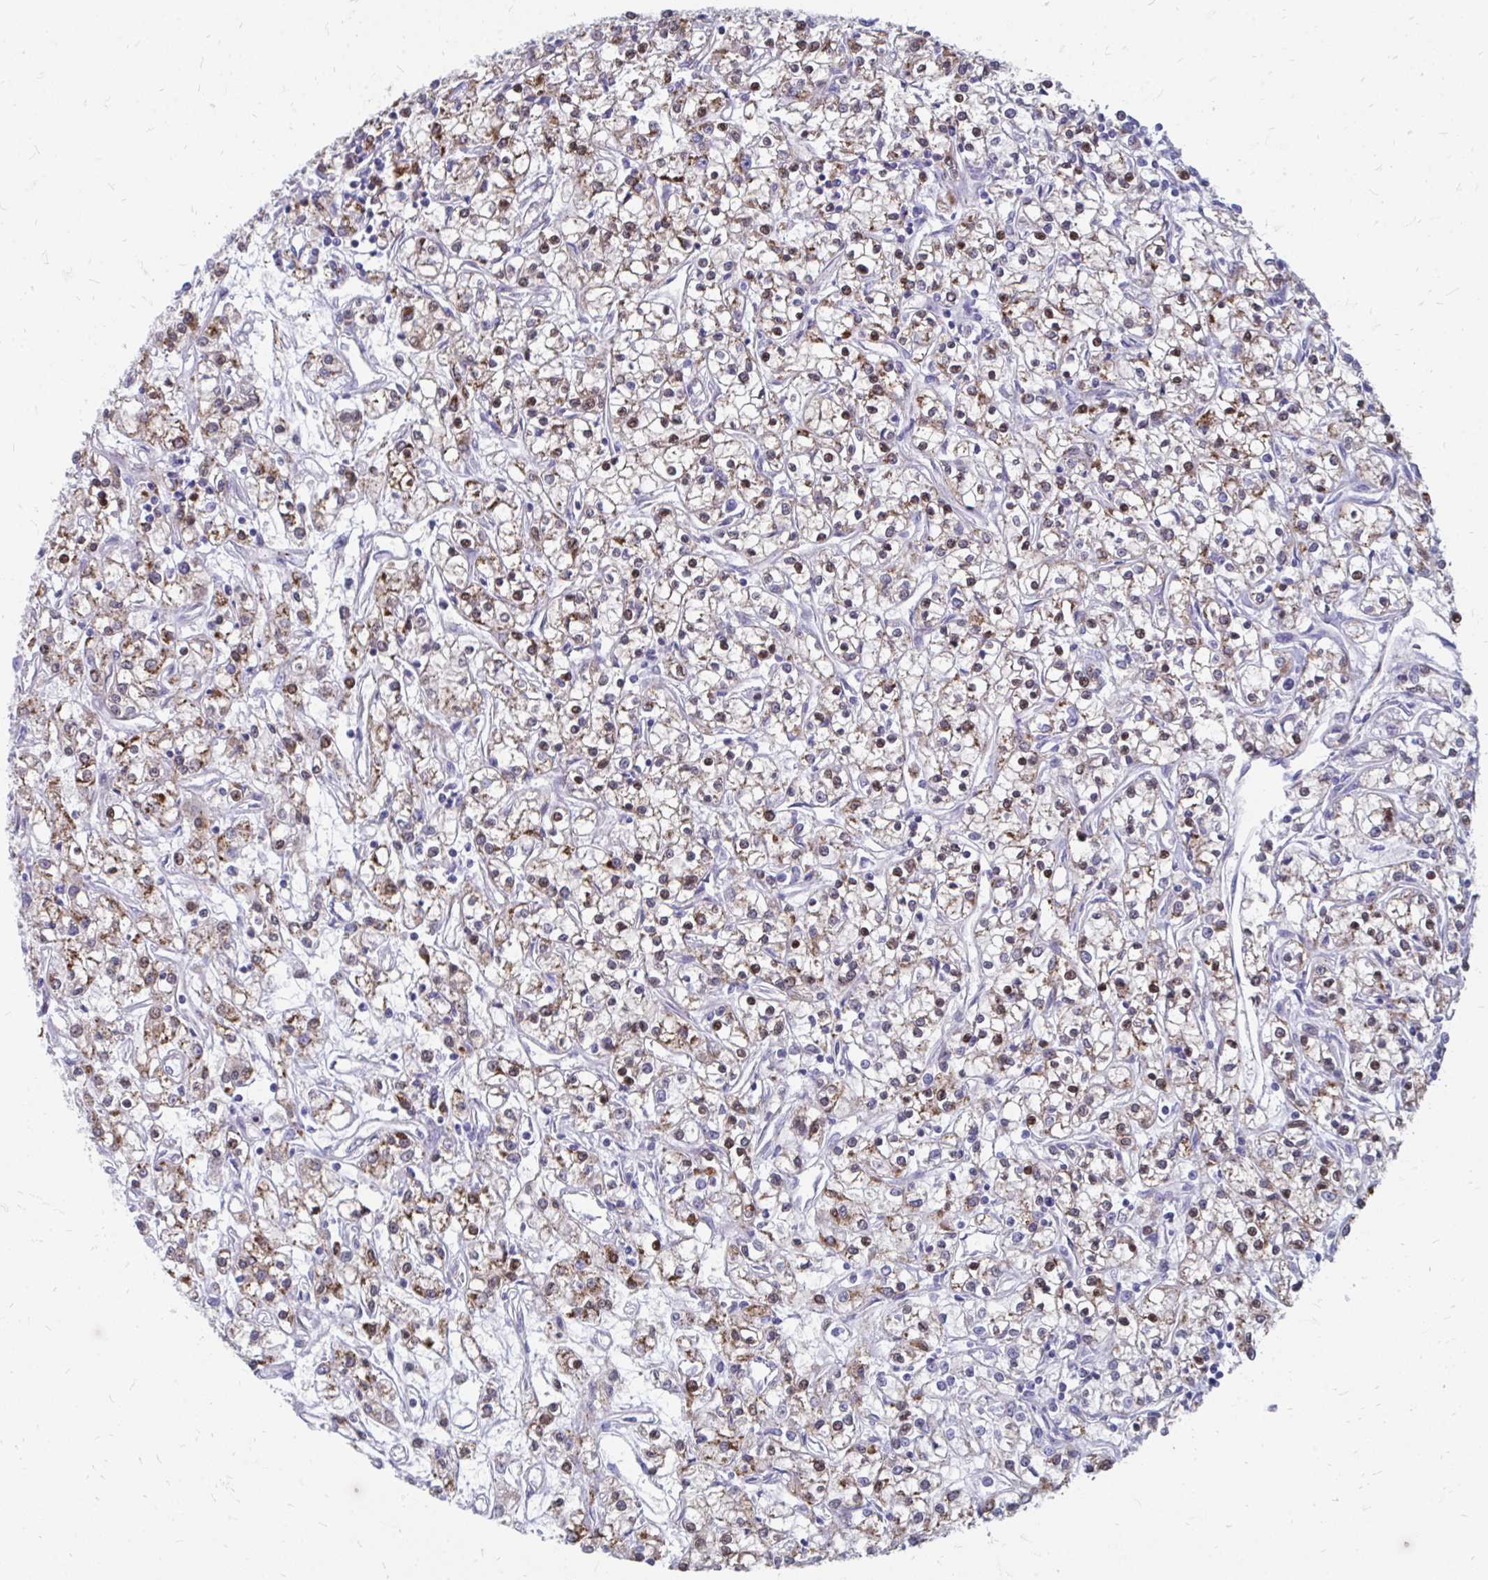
{"staining": {"intensity": "moderate", "quantity": ">75%", "location": "cytoplasmic/membranous"}, "tissue": "renal cancer", "cell_type": "Tumor cells", "image_type": "cancer", "snomed": [{"axis": "morphology", "description": "Adenocarcinoma, NOS"}, {"axis": "topography", "description": "Kidney"}], "caption": "Renal cancer tissue demonstrates moderate cytoplasmic/membranous expression in approximately >75% of tumor cells, visualized by immunohistochemistry.", "gene": "PABIR3", "patient": {"sex": "female", "age": 59}}